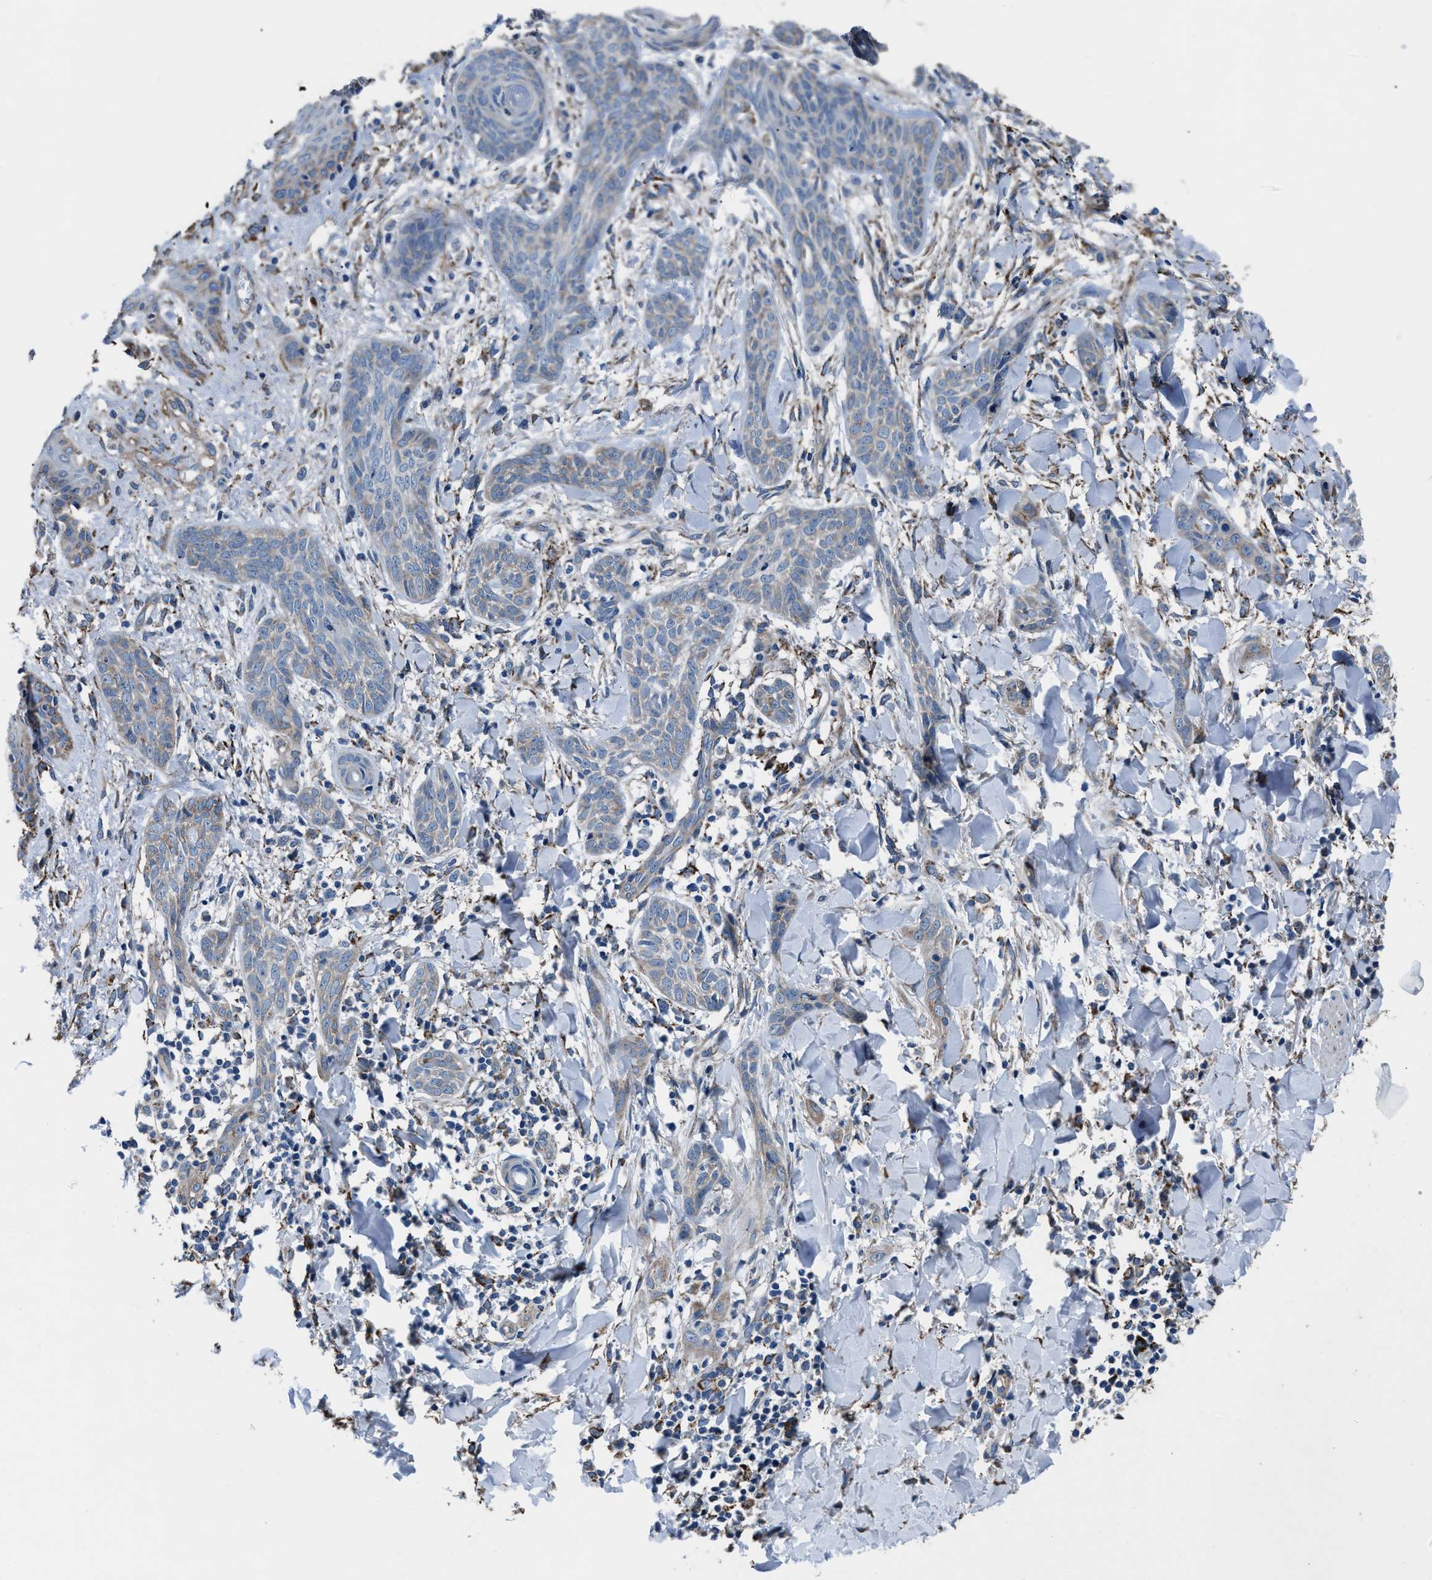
{"staining": {"intensity": "weak", "quantity": "<25%", "location": "cytoplasmic/membranous"}, "tissue": "skin cancer", "cell_type": "Tumor cells", "image_type": "cancer", "snomed": [{"axis": "morphology", "description": "Basal cell carcinoma"}, {"axis": "topography", "description": "Skin"}], "caption": "Human skin cancer (basal cell carcinoma) stained for a protein using immunohistochemistry shows no positivity in tumor cells.", "gene": "PRTFDC1", "patient": {"sex": "female", "age": 59}}